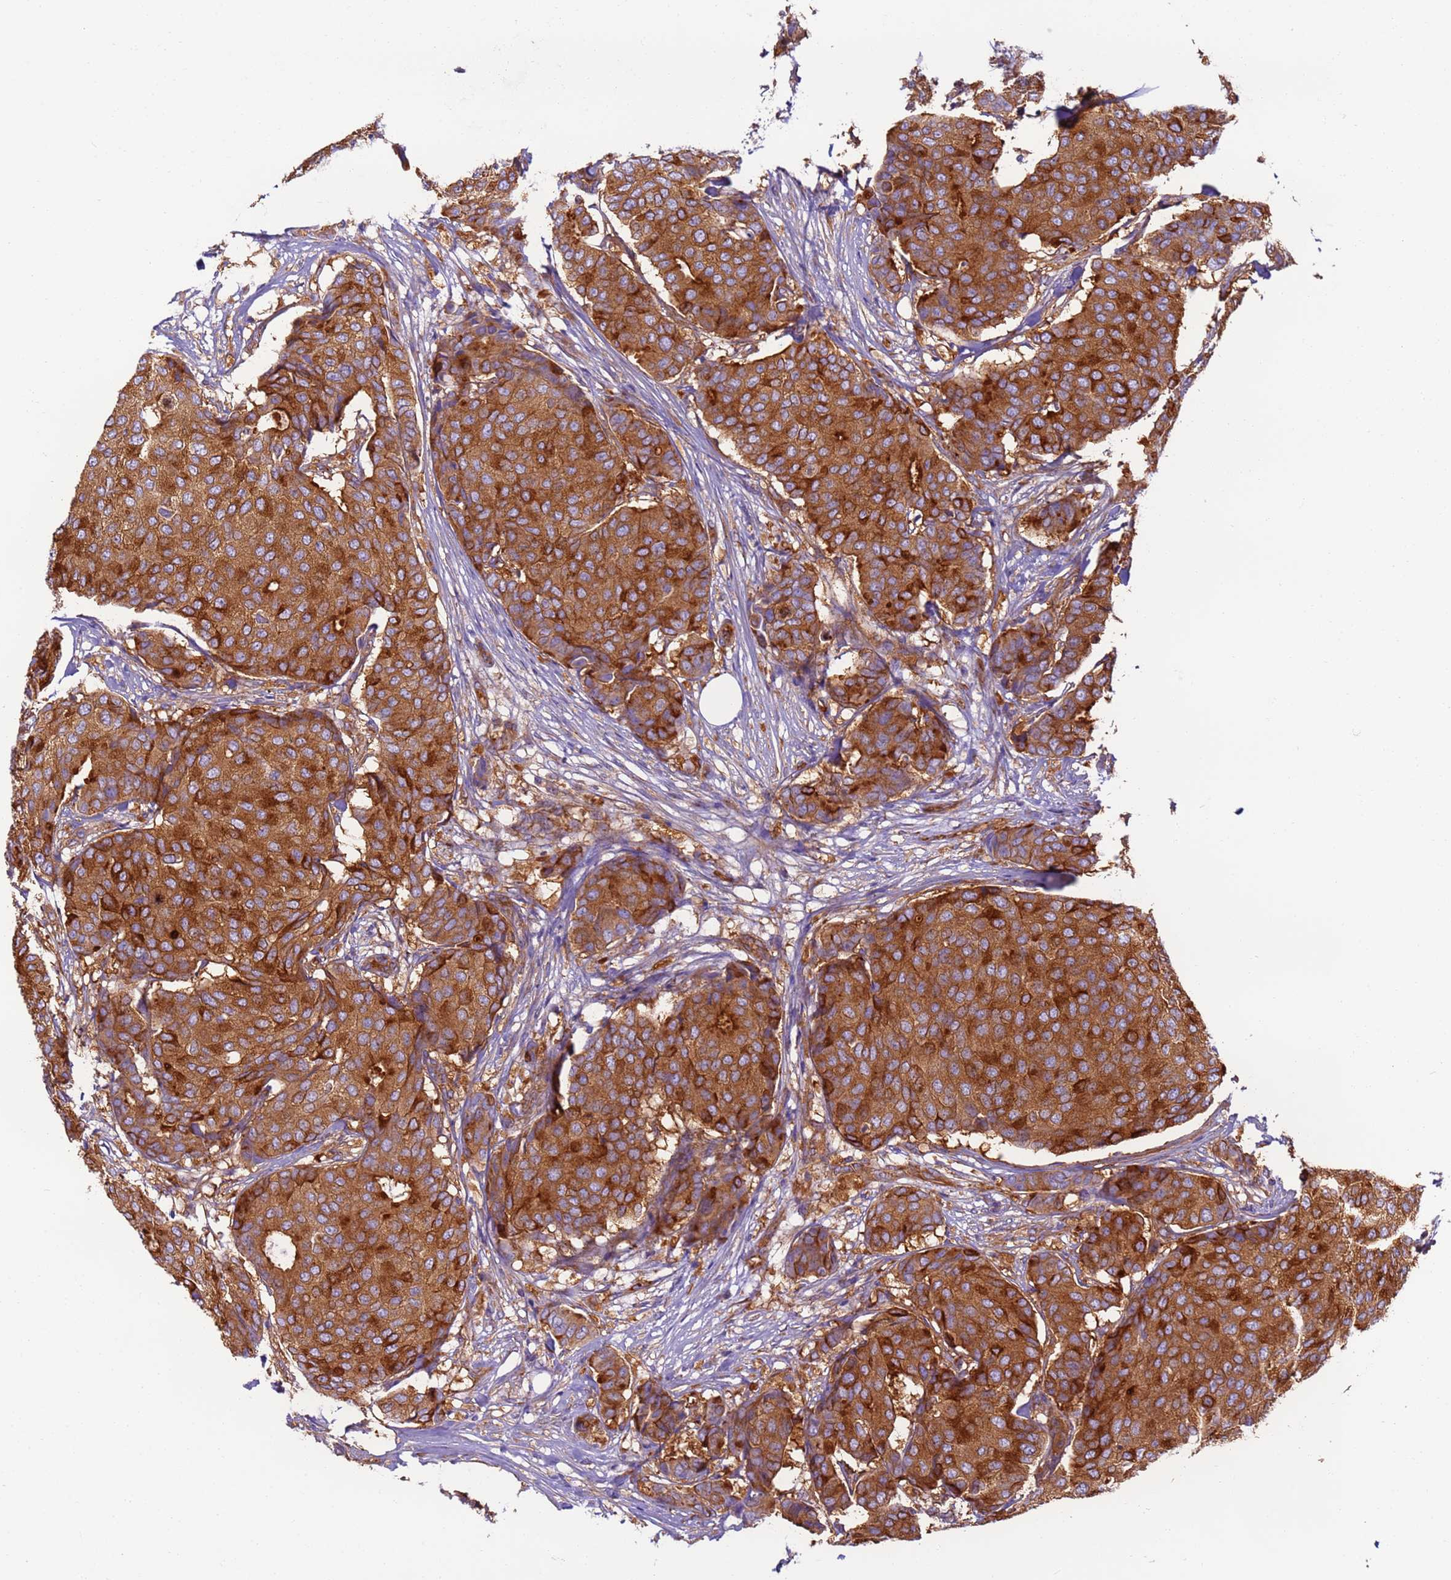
{"staining": {"intensity": "strong", "quantity": ">75%", "location": "cytoplasmic/membranous"}, "tissue": "breast cancer", "cell_type": "Tumor cells", "image_type": "cancer", "snomed": [{"axis": "morphology", "description": "Duct carcinoma"}, {"axis": "topography", "description": "Breast"}], "caption": "IHC (DAB) staining of breast infiltrating ductal carcinoma displays strong cytoplasmic/membranous protein staining in about >75% of tumor cells.", "gene": "DYNC1I2", "patient": {"sex": "female", "age": 75}}